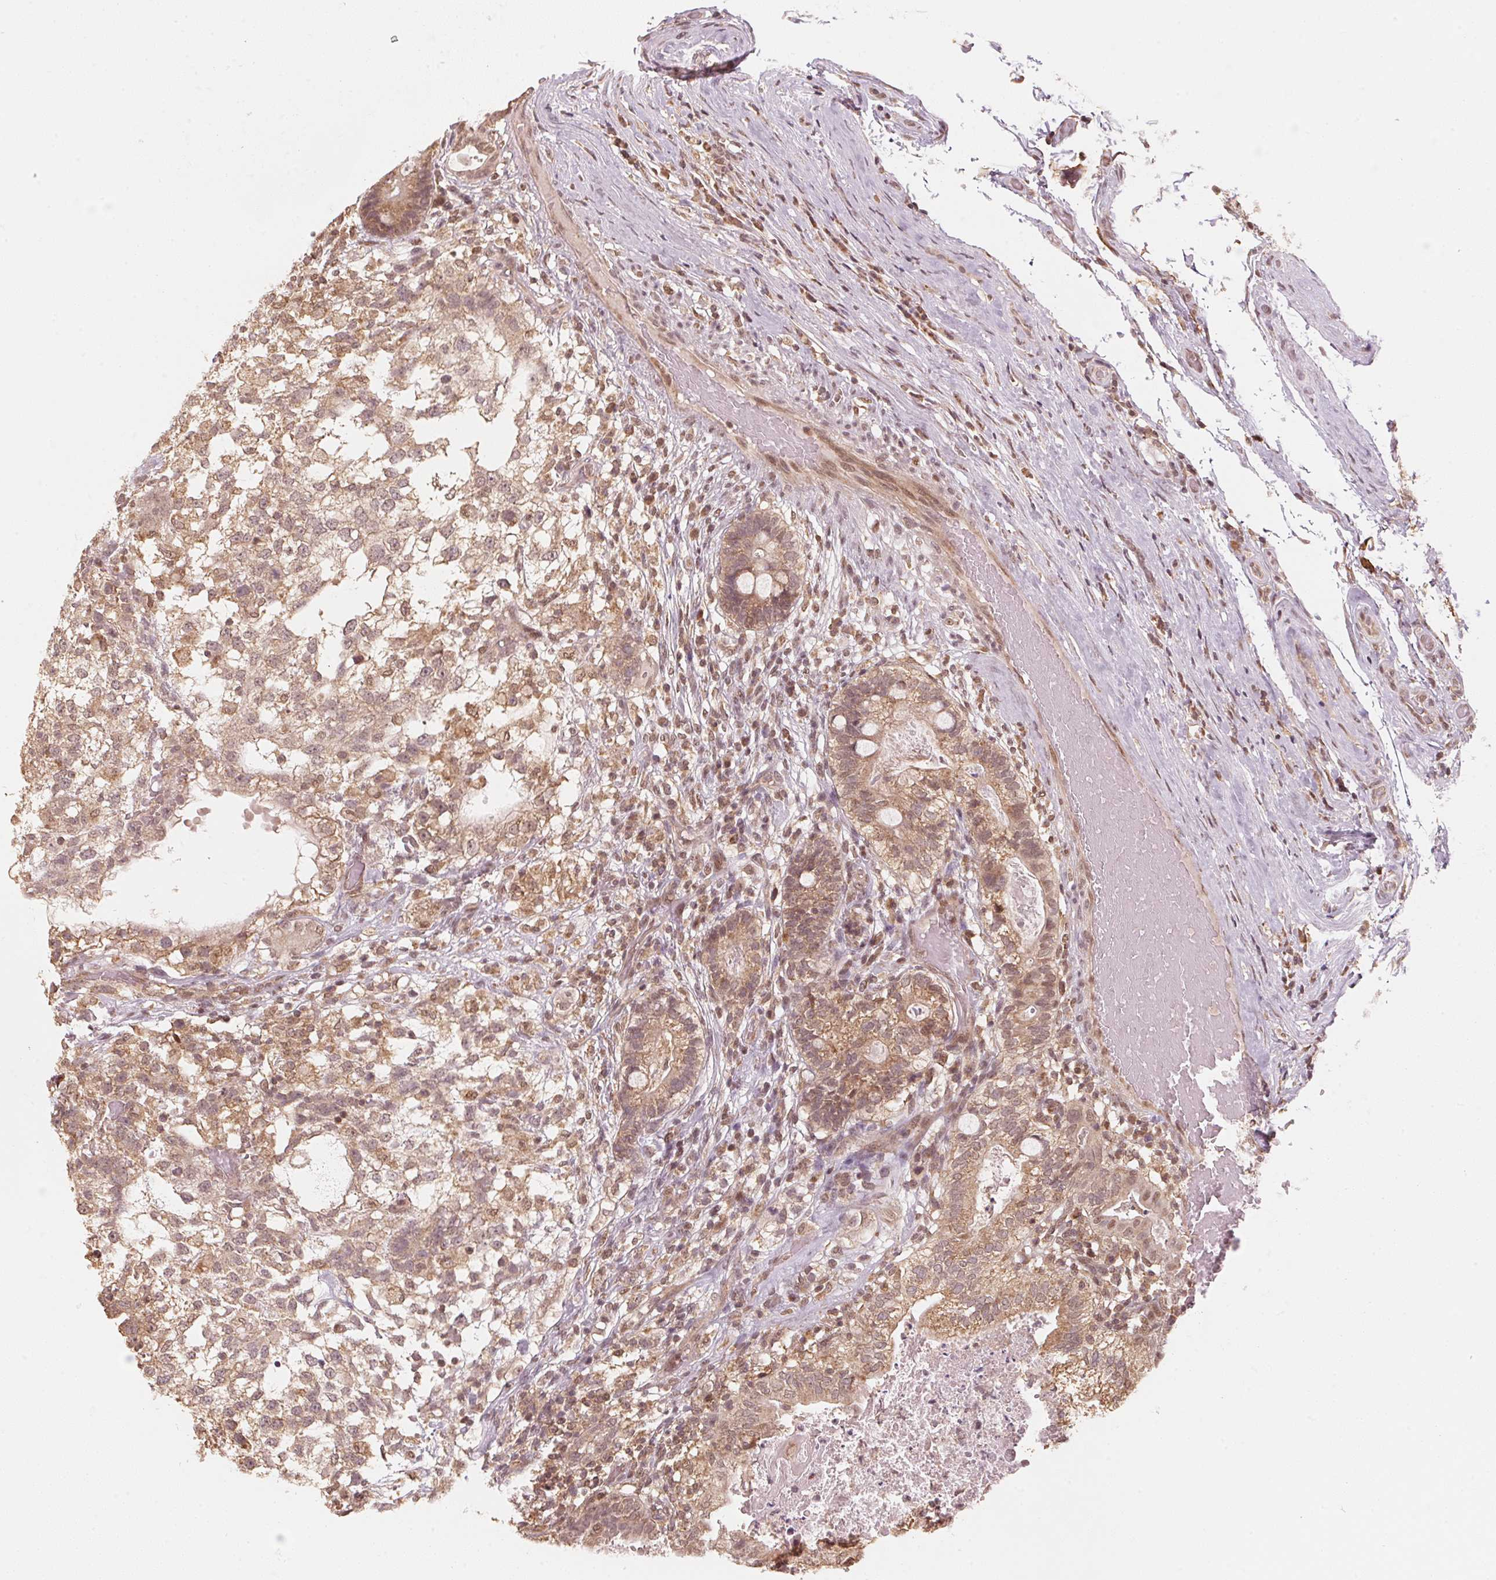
{"staining": {"intensity": "moderate", "quantity": ">75%", "location": "cytoplasmic/membranous"}, "tissue": "testis cancer", "cell_type": "Tumor cells", "image_type": "cancer", "snomed": [{"axis": "morphology", "description": "Seminoma, NOS"}, {"axis": "morphology", "description": "Carcinoma, Embryonal, NOS"}, {"axis": "topography", "description": "Testis"}], "caption": "The micrograph demonstrates staining of testis cancer, revealing moderate cytoplasmic/membranous protein expression (brown color) within tumor cells.", "gene": "C2orf73", "patient": {"sex": "male", "age": 41}}